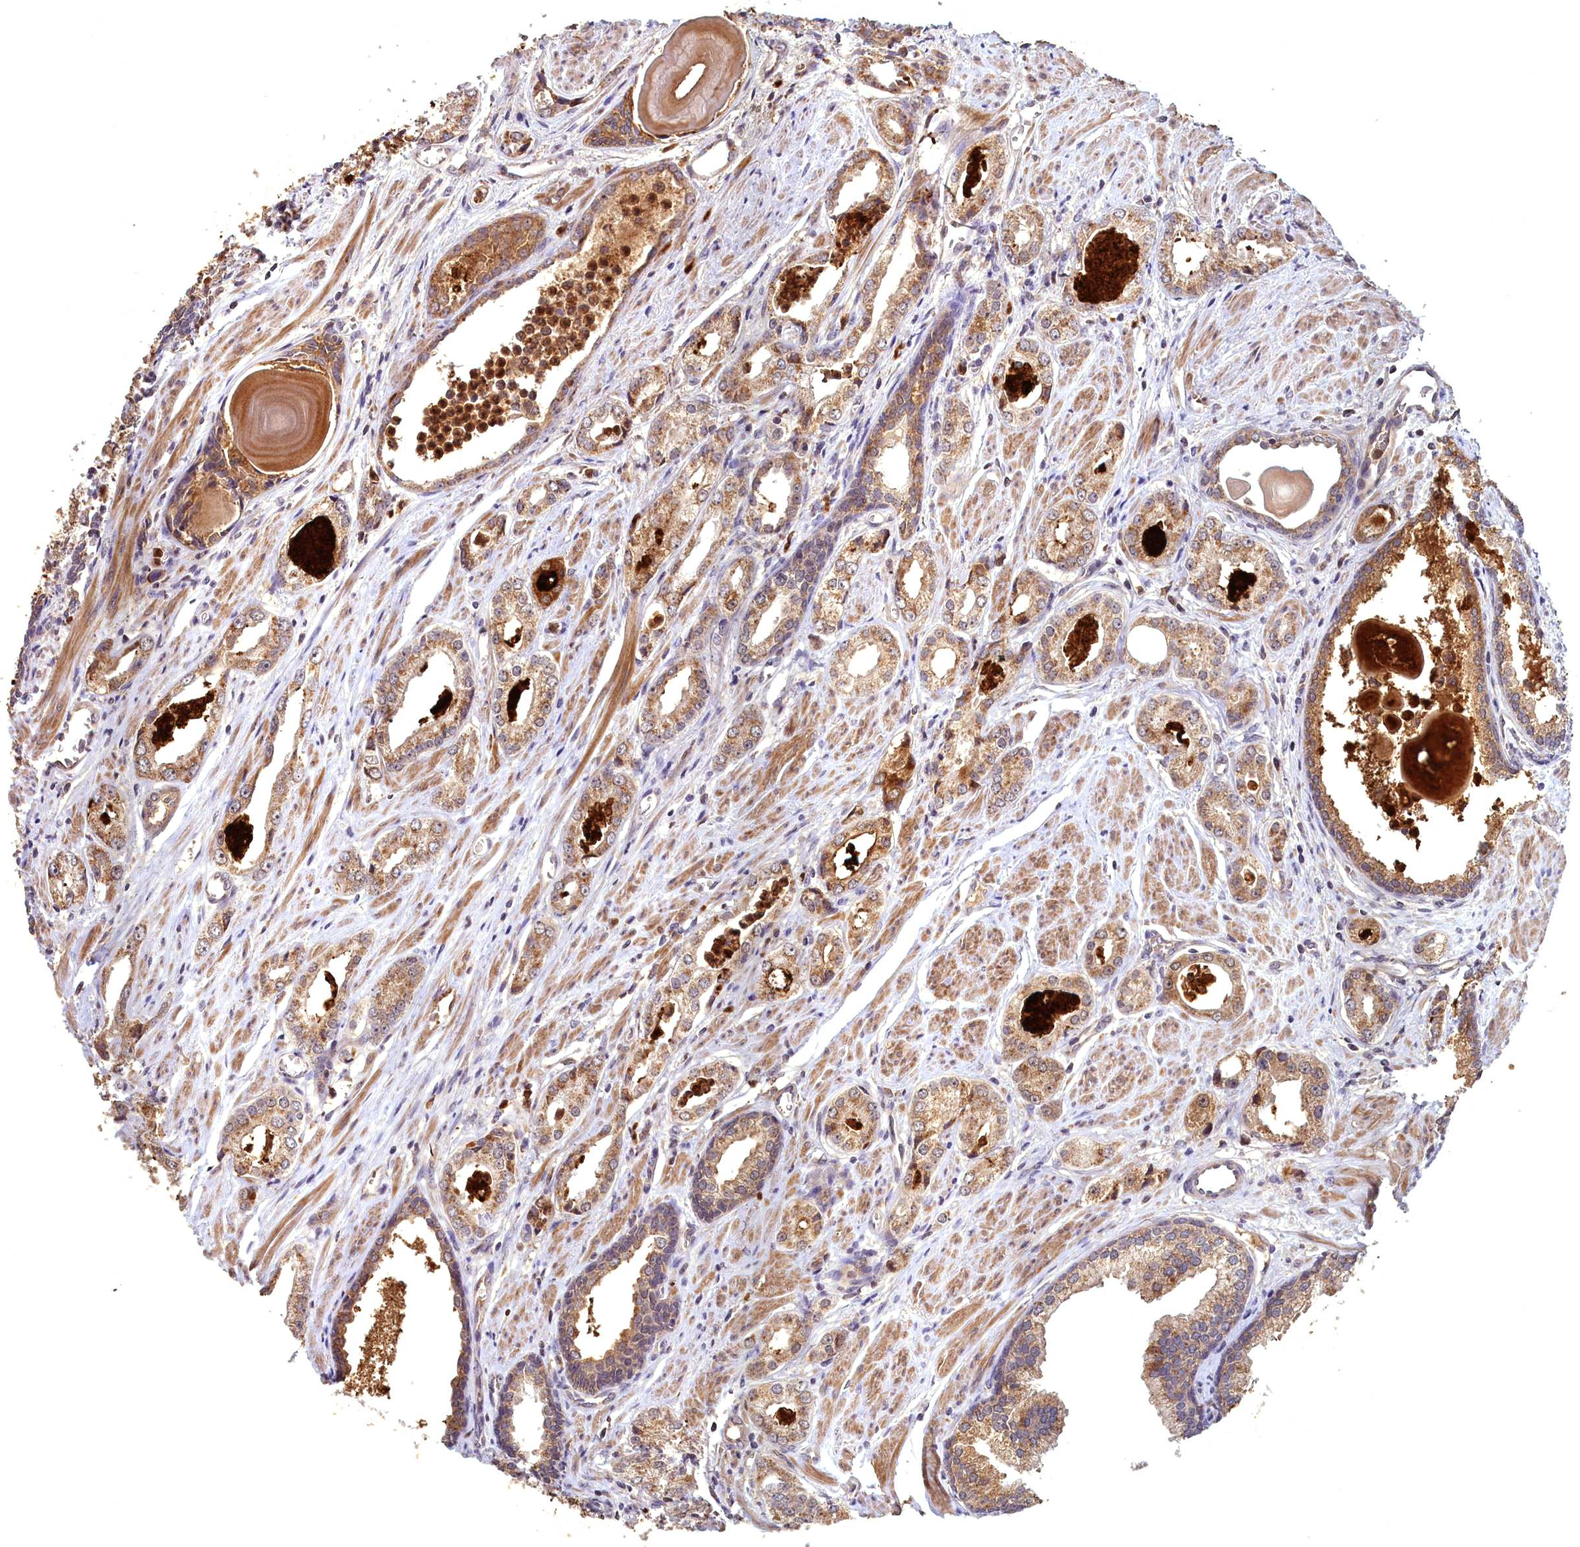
{"staining": {"intensity": "moderate", "quantity": ">75%", "location": "cytoplasmic/membranous"}, "tissue": "prostate cancer", "cell_type": "Tumor cells", "image_type": "cancer", "snomed": [{"axis": "morphology", "description": "Adenocarcinoma, Low grade"}, {"axis": "topography", "description": "Prostate"}], "caption": "DAB immunohistochemical staining of prostate adenocarcinoma (low-grade) exhibits moderate cytoplasmic/membranous protein positivity in about >75% of tumor cells. The staining is performed using DAB (3,3'-diaminobenzidine) brown chromogen to label protein expression. The nuclei are counter-stained blue using hematoxylin.", "gene": "EPB41L4B", "patient": {"sex": "male", "age": 54}}